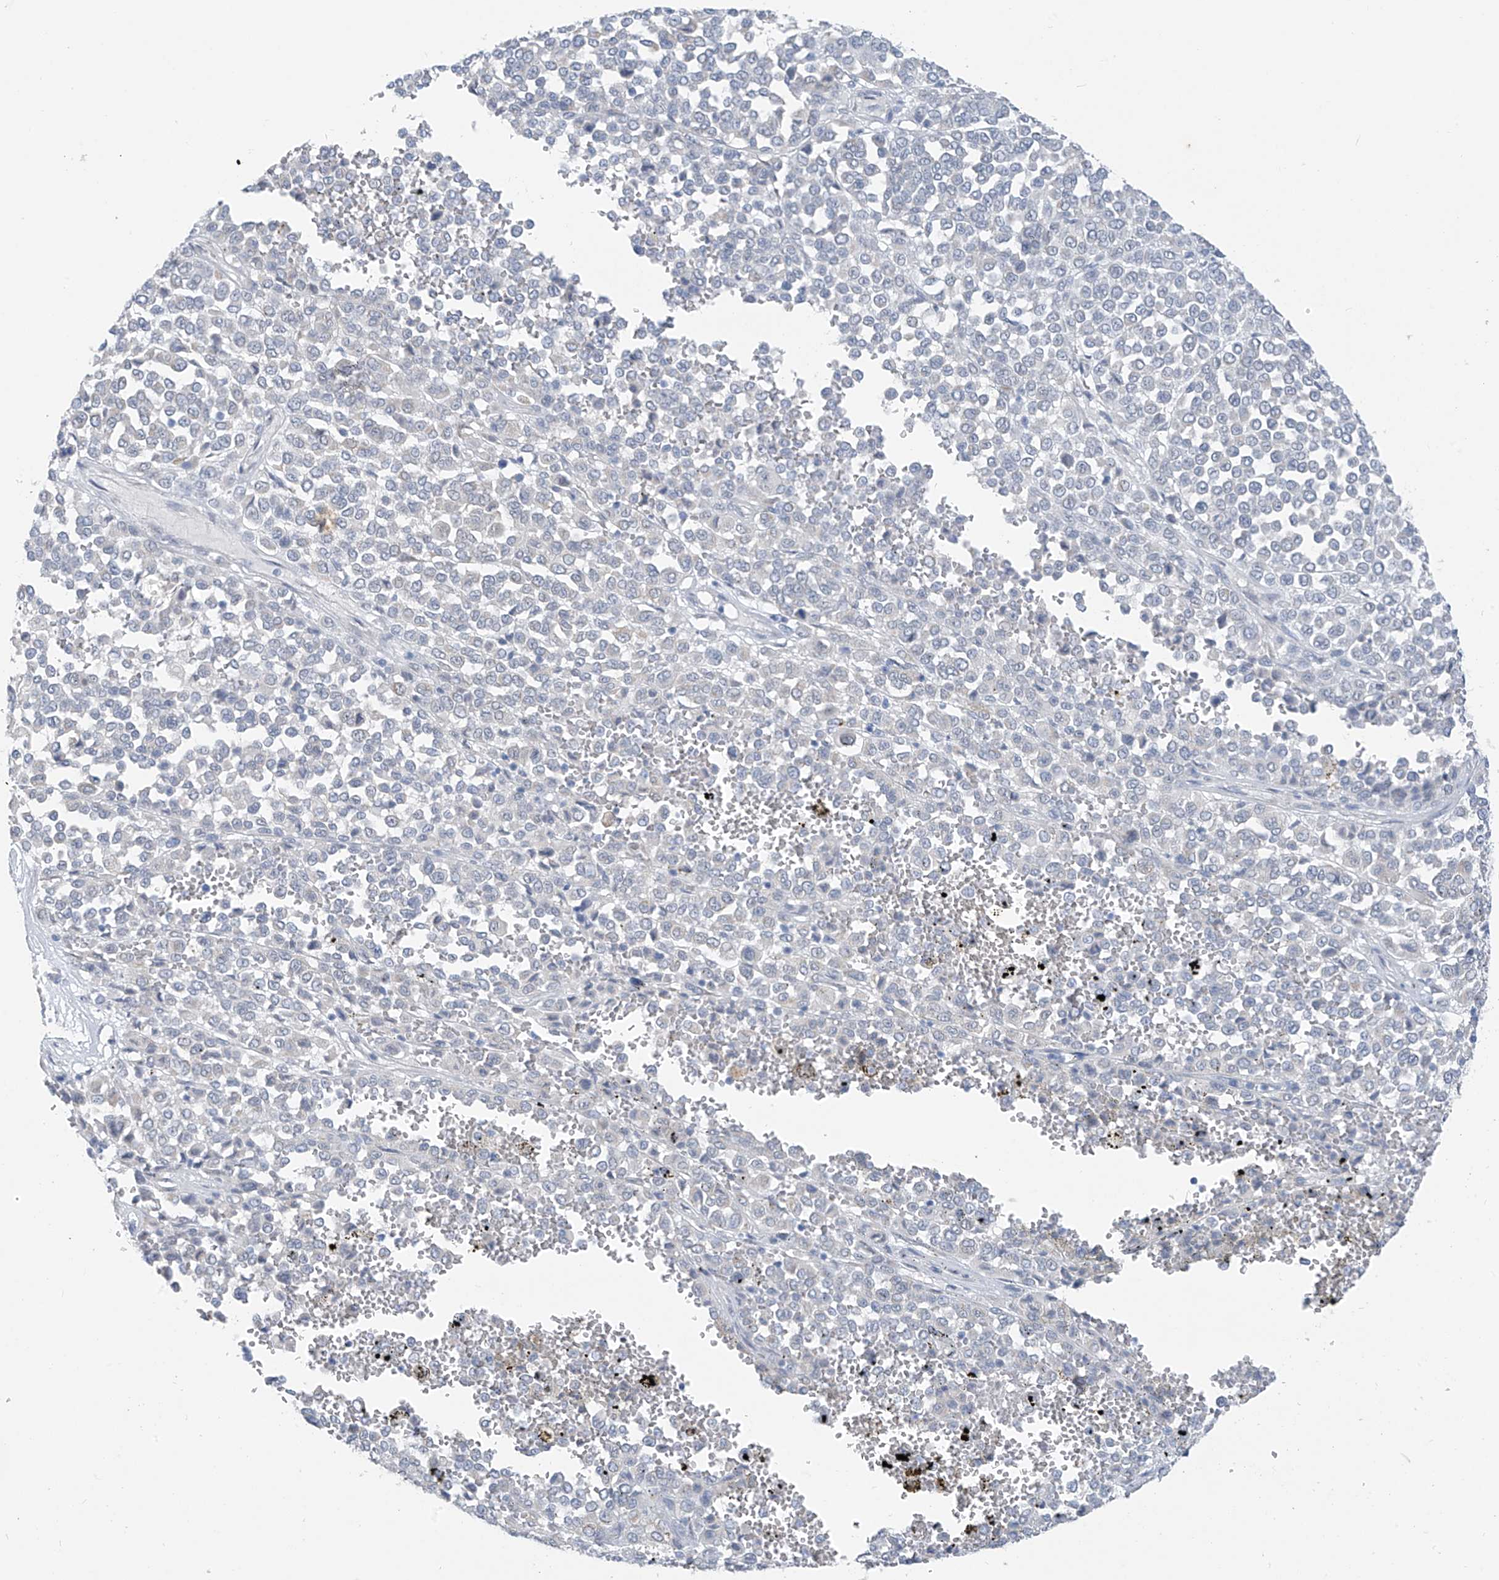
{"staining": {"intensity": "negative", "quantity": "none", "location": "none"}, "tissue": "melanoma", "cell_type": "Tumor cells", "image_type": "cancer", "snomed": [{"axis": "morphology", "description": "Malignant melanoma, Metastatic site"}, {"axis": "topography", "description": "Pancreas"}], "caption": "Tumor cells show no significant expression in melanoma. The staining was performed using DAB to visualize the protein expression in brown, while the nuclei were stained in blue with hematoxylin (Magnification: 20x).", "gene": "CYP4V2", "patient": {"sex": "female", "age": 30}}